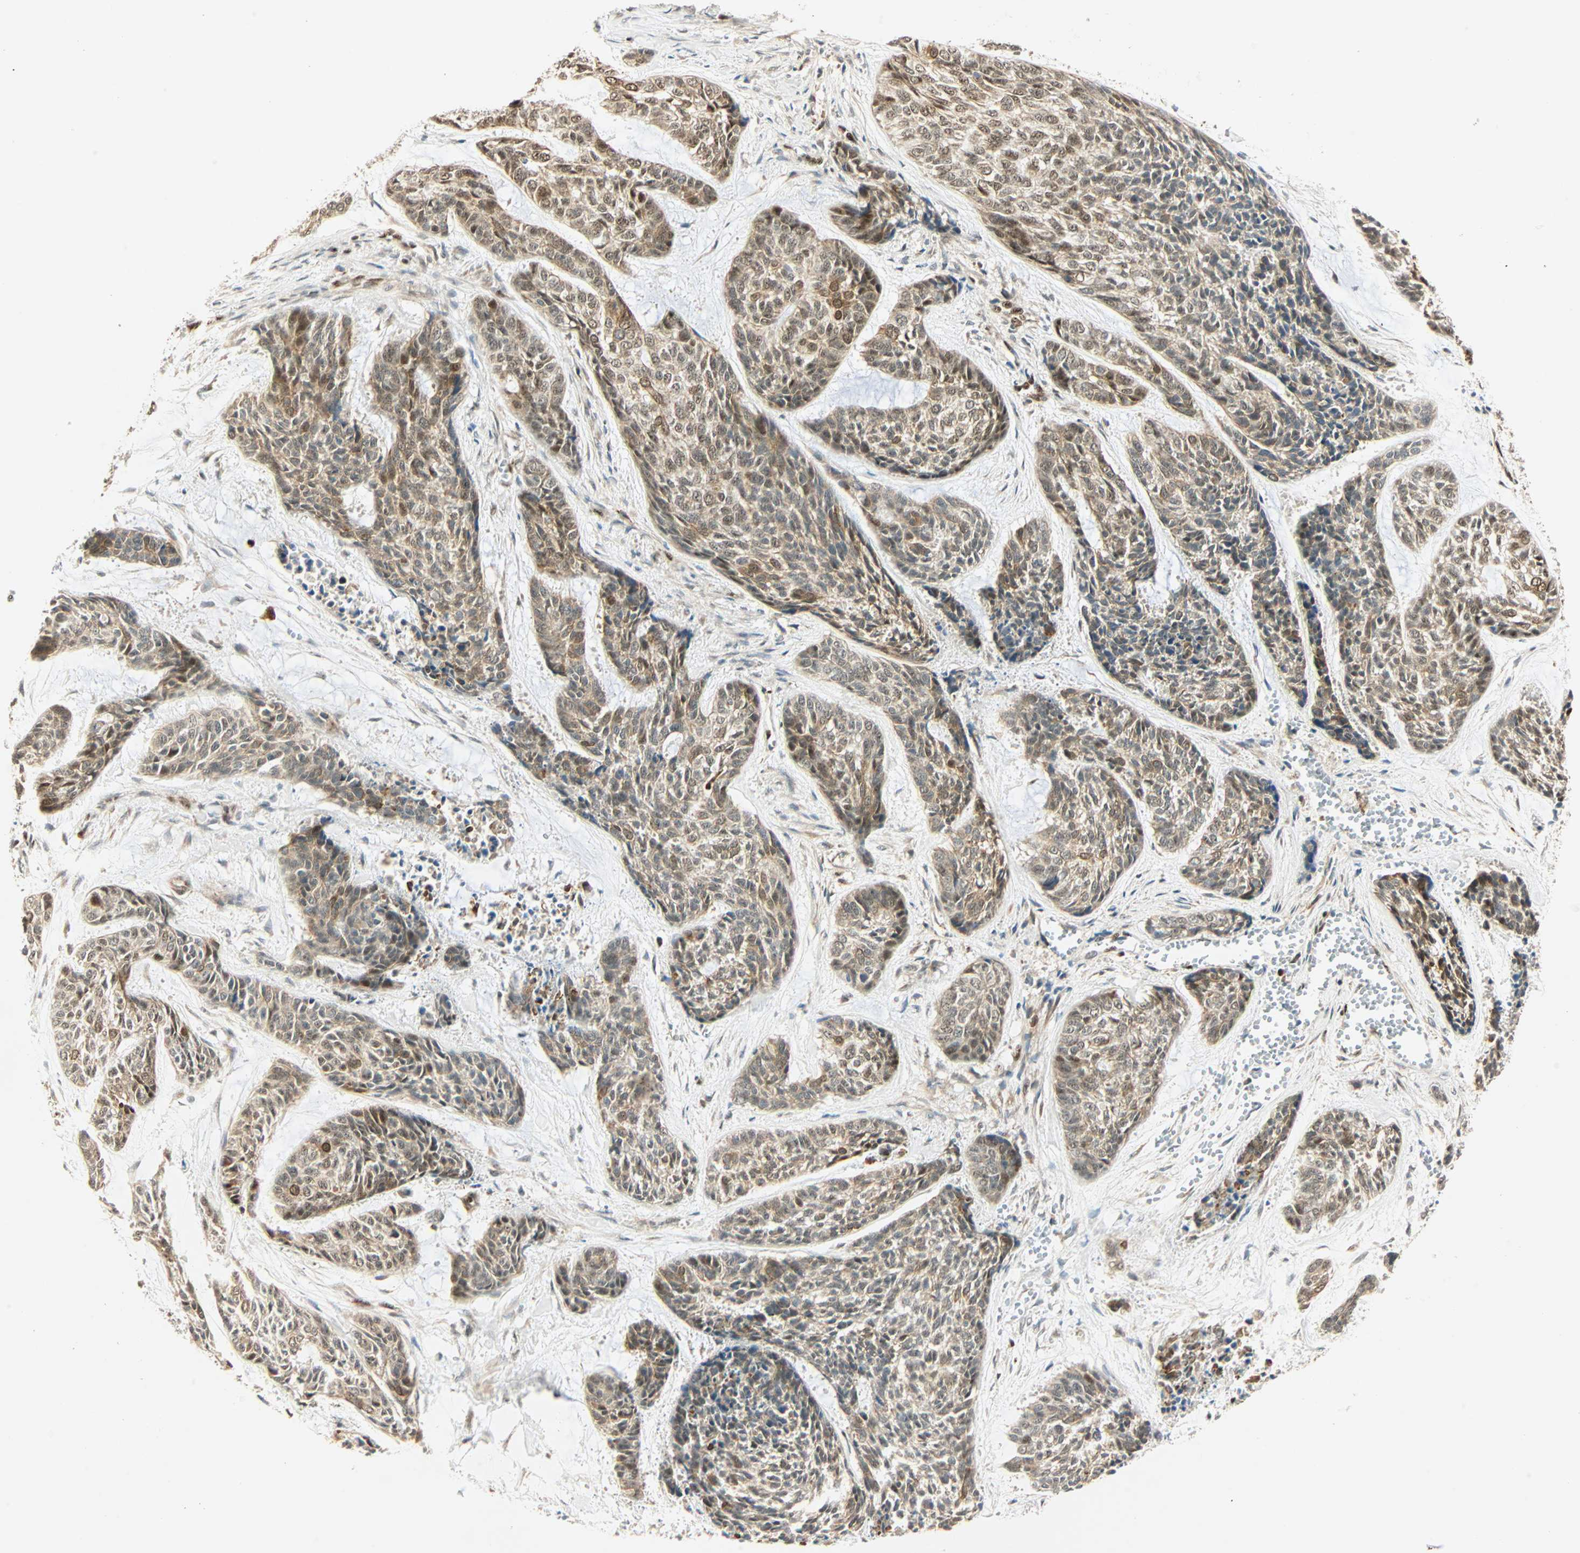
{"staining": {"intensity": "moderate", "quantity": ">75%", "location": "cytoplasmic/membranous,nuclear"}, "tissue": "skin cancer", "cell_type": "Tumor cells", "image_type": "cancer", "snomed": [{"axis": "morphology", "description": "Basal cell carcinoma"}, {"axis": "topography", "description": "Skin"}], "caption": "Protein analysis of skin basal cell carcinoma tissue reveals moderate cytoplasmic/membranous and nuclear staining in about >75% of tumor cells.", "gene": "PNPLA6", "patient": {"sex": "female", "age": 64}}